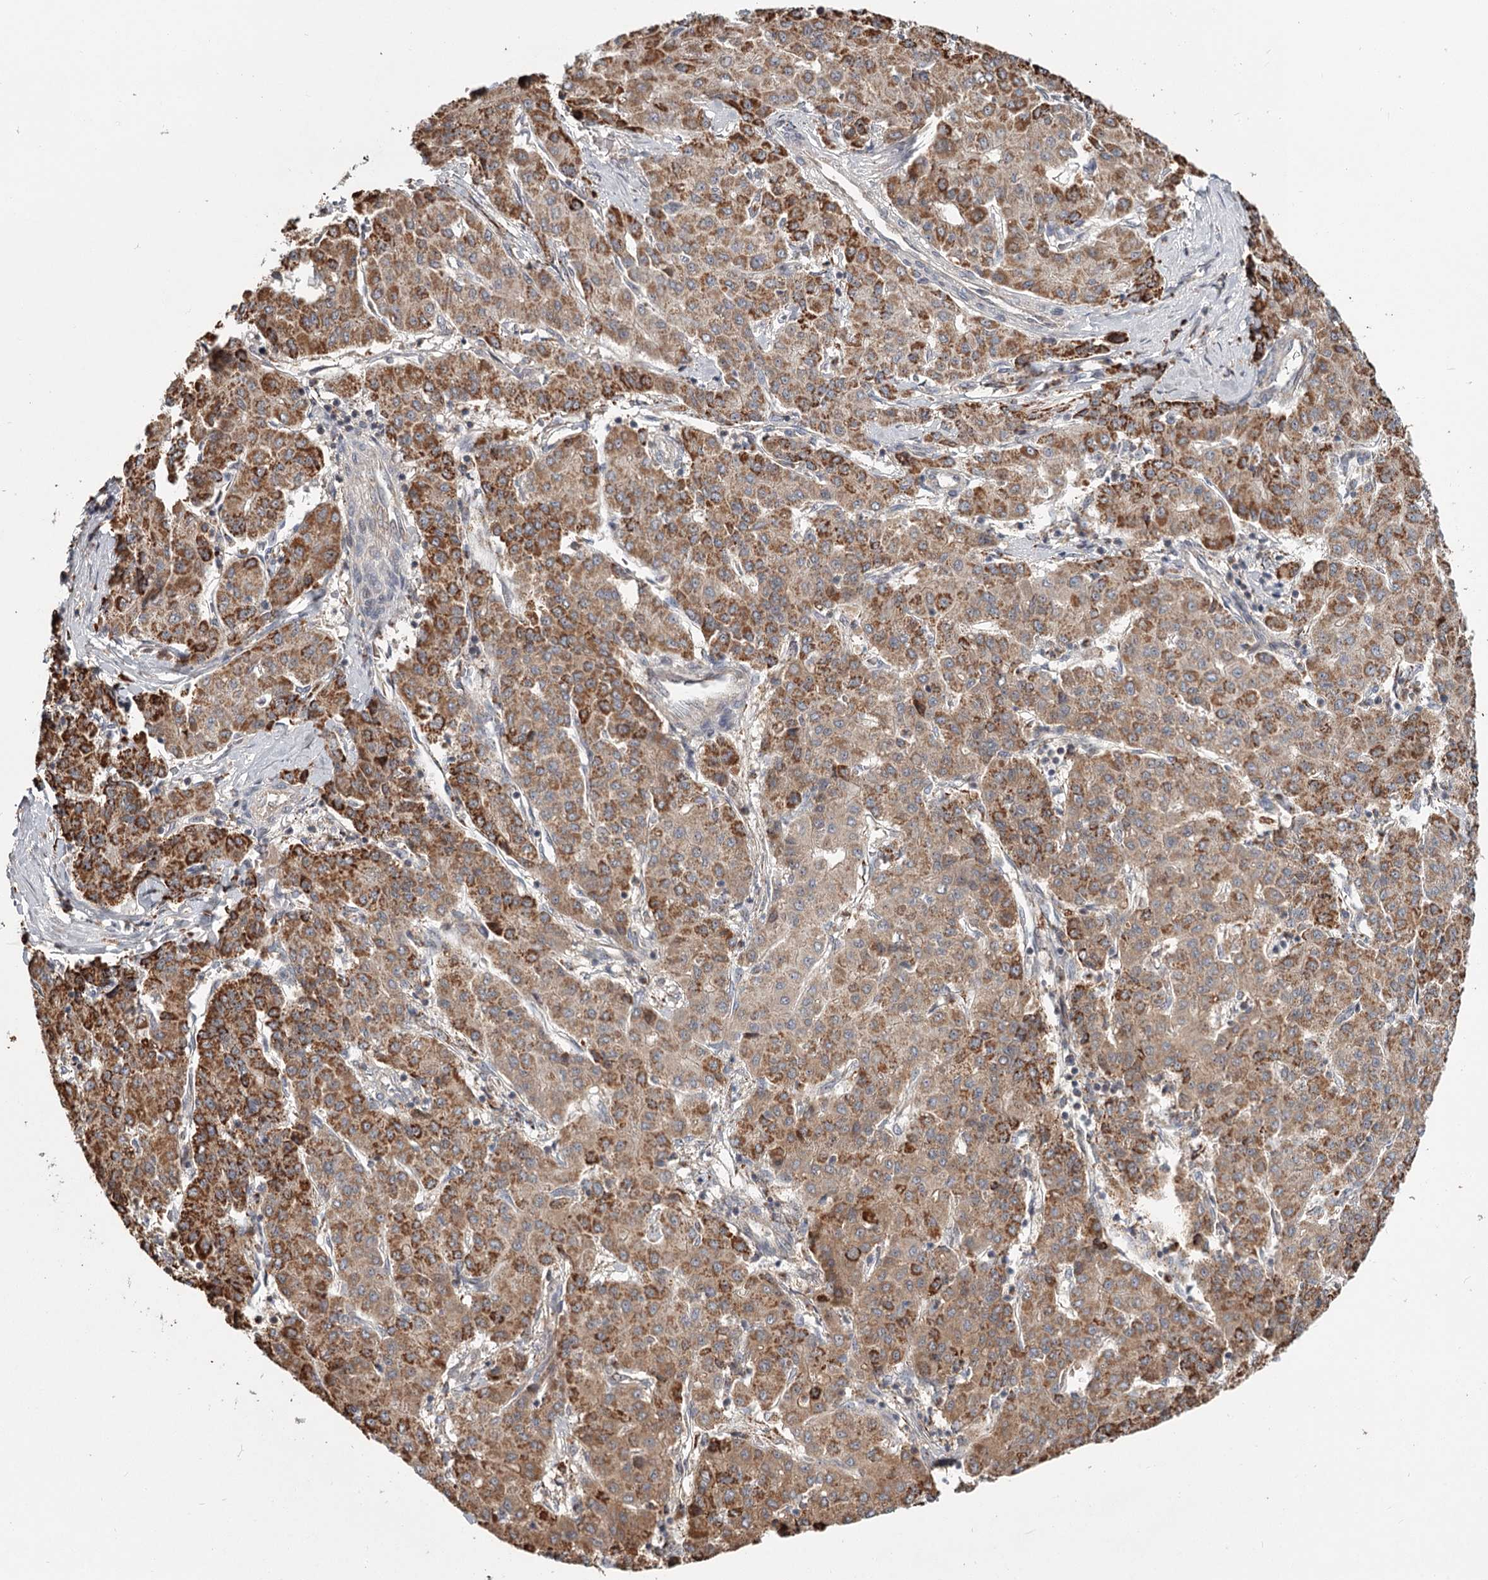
{"staining": {"intensity": "moderate", "quantity": ">75%", "location": "cytoplasmic/membranous"}, "tissue": "liver cancer", "cell_type": "Tumor cells", "image_type": "cancer", "snomed": [{"axis": "morphology", "description": "Carcinoma, Hepatocellular, NOS"}, {"axis": "topography", "description": "Liver"}], "caption": "Protein staining displays moderate cytoplasmic/membranous staining in about >75% of tumor cells in liver cancer.", "gene": "CDC123", "patient": {"sex": "male", "age": 65}}